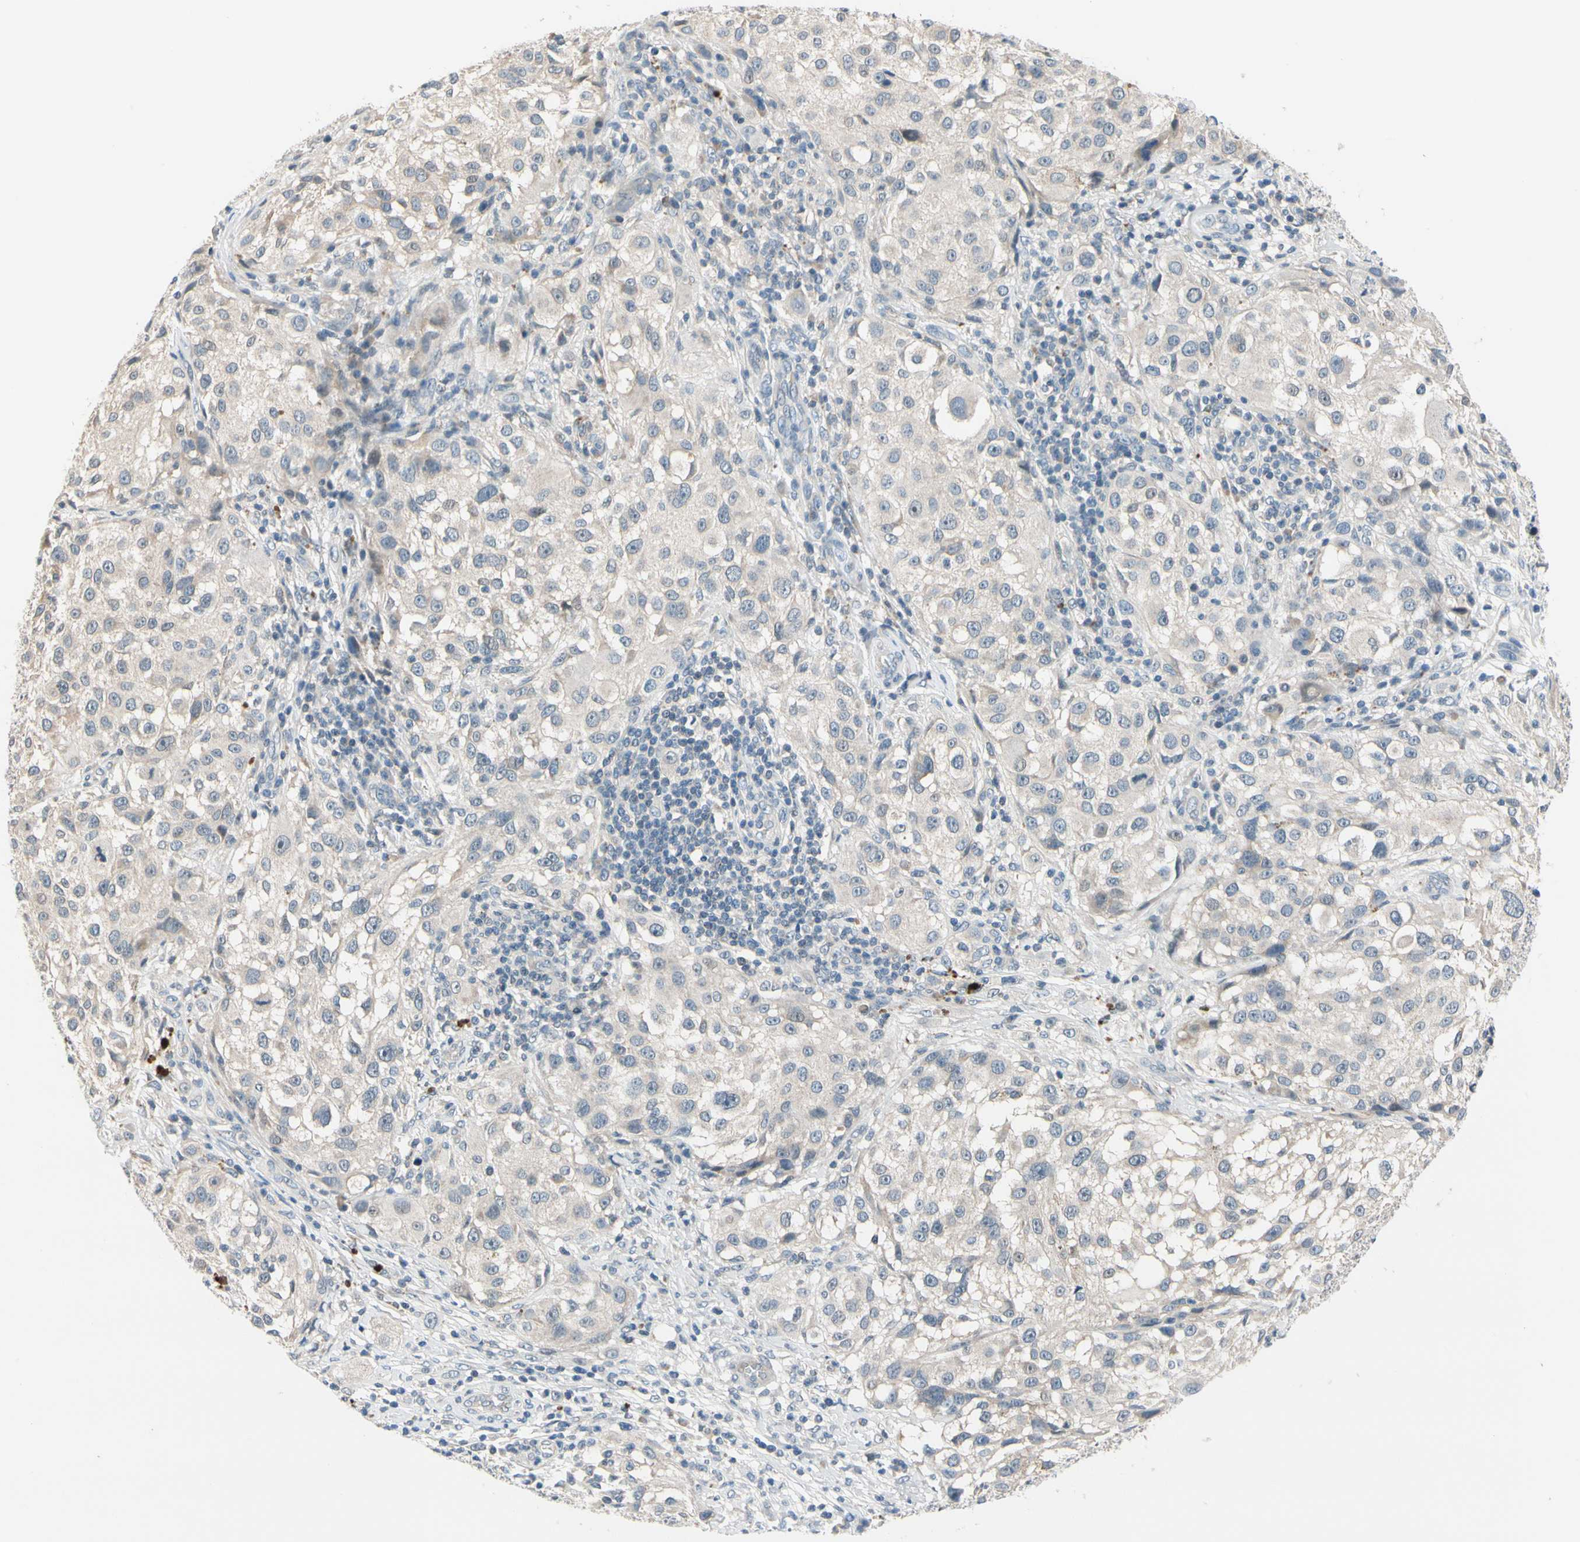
{"staining": {"intensity": "negative", "quantity": "none", "location": "none"}, "tissue": "melanoma", "cell_type": "Tumor cells", "image_type": "cancer", "snomed": [{"axis": "morphology", "description": "Necrosis, NOS"}, {"axis": "morphology", "description": "Malignant melanoma, NOS"}, {"axis": "topography", "description": "Skin"}], "caption": "There is no significant positivity in tumor cells of melanoma. (DAB IHC with hematoxylin counter stain).", "gene": "SLC27A6", "patient": {"sex": "female", "age": 87}}